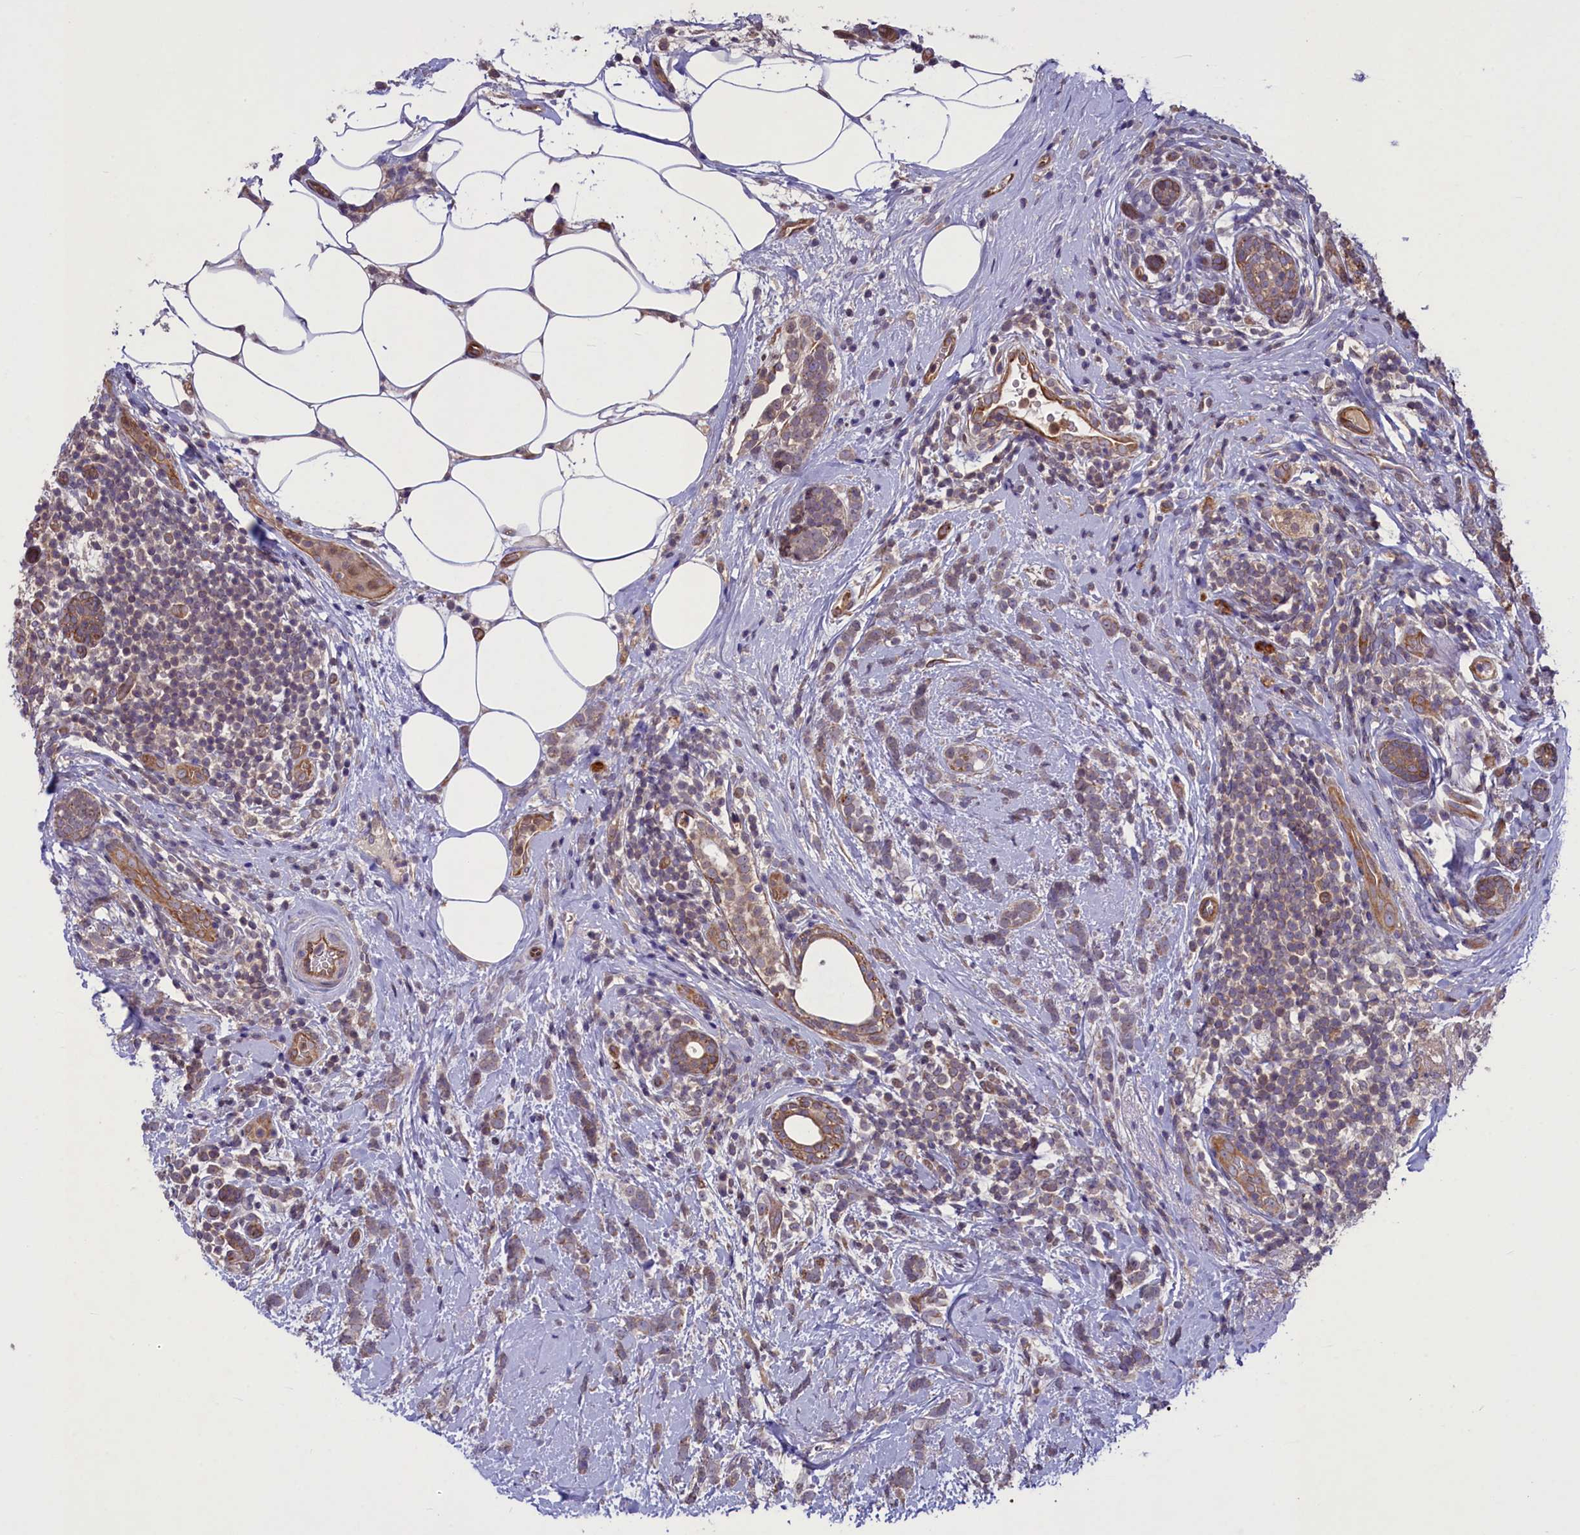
{"staining": {"intensity": "weak", "quantity": ">75%", "location": "cytoplasmic/membranous"}, "tissue": "breast cancer", "cell_type": "Tumor cells", "image_type": "cancer", "snomed": [{"axis": "morphology", "description": "Lobular carcinoma"}, {"axis": "topography", "description": "Breast"}], "caption": "Weak cytoplasmic/membranous expression for a protein is identified in approximately >75% of tumor cells of lobular carcinoma (breast) using IHC.", "gene": "CCDC125", "patient": {"sex": "female", "age": 58}}